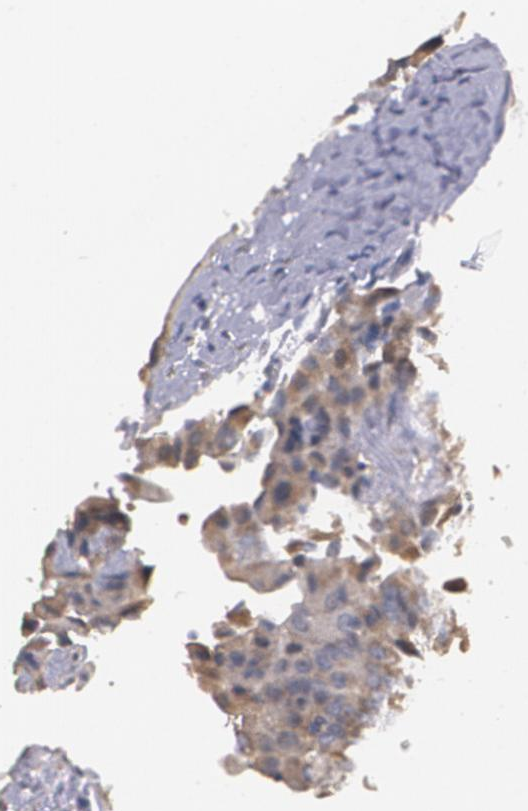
{"staining": {"intensity": "moderate", "quantity": "25%-75%", "location": "cytoplasmic/membranous"}, "tissue": "thyroid cancer", "cell_type": "Tumor cells", "image_type": "cancer", "snomed": [{"axis": "morphology", "description": "Papillary adenocarcinoma, NOS"}, {"axis": "topography", "description": "Thyroid gland"}], "caption": "Protein expression analysis of thyroid papillary adenocarcinoma exhibits moderate cytoplasmic/membranous staining in about 25%-75% of tumor cells.", "gene": "AMBP", "patient": {"sex": "female", "age": 71}}